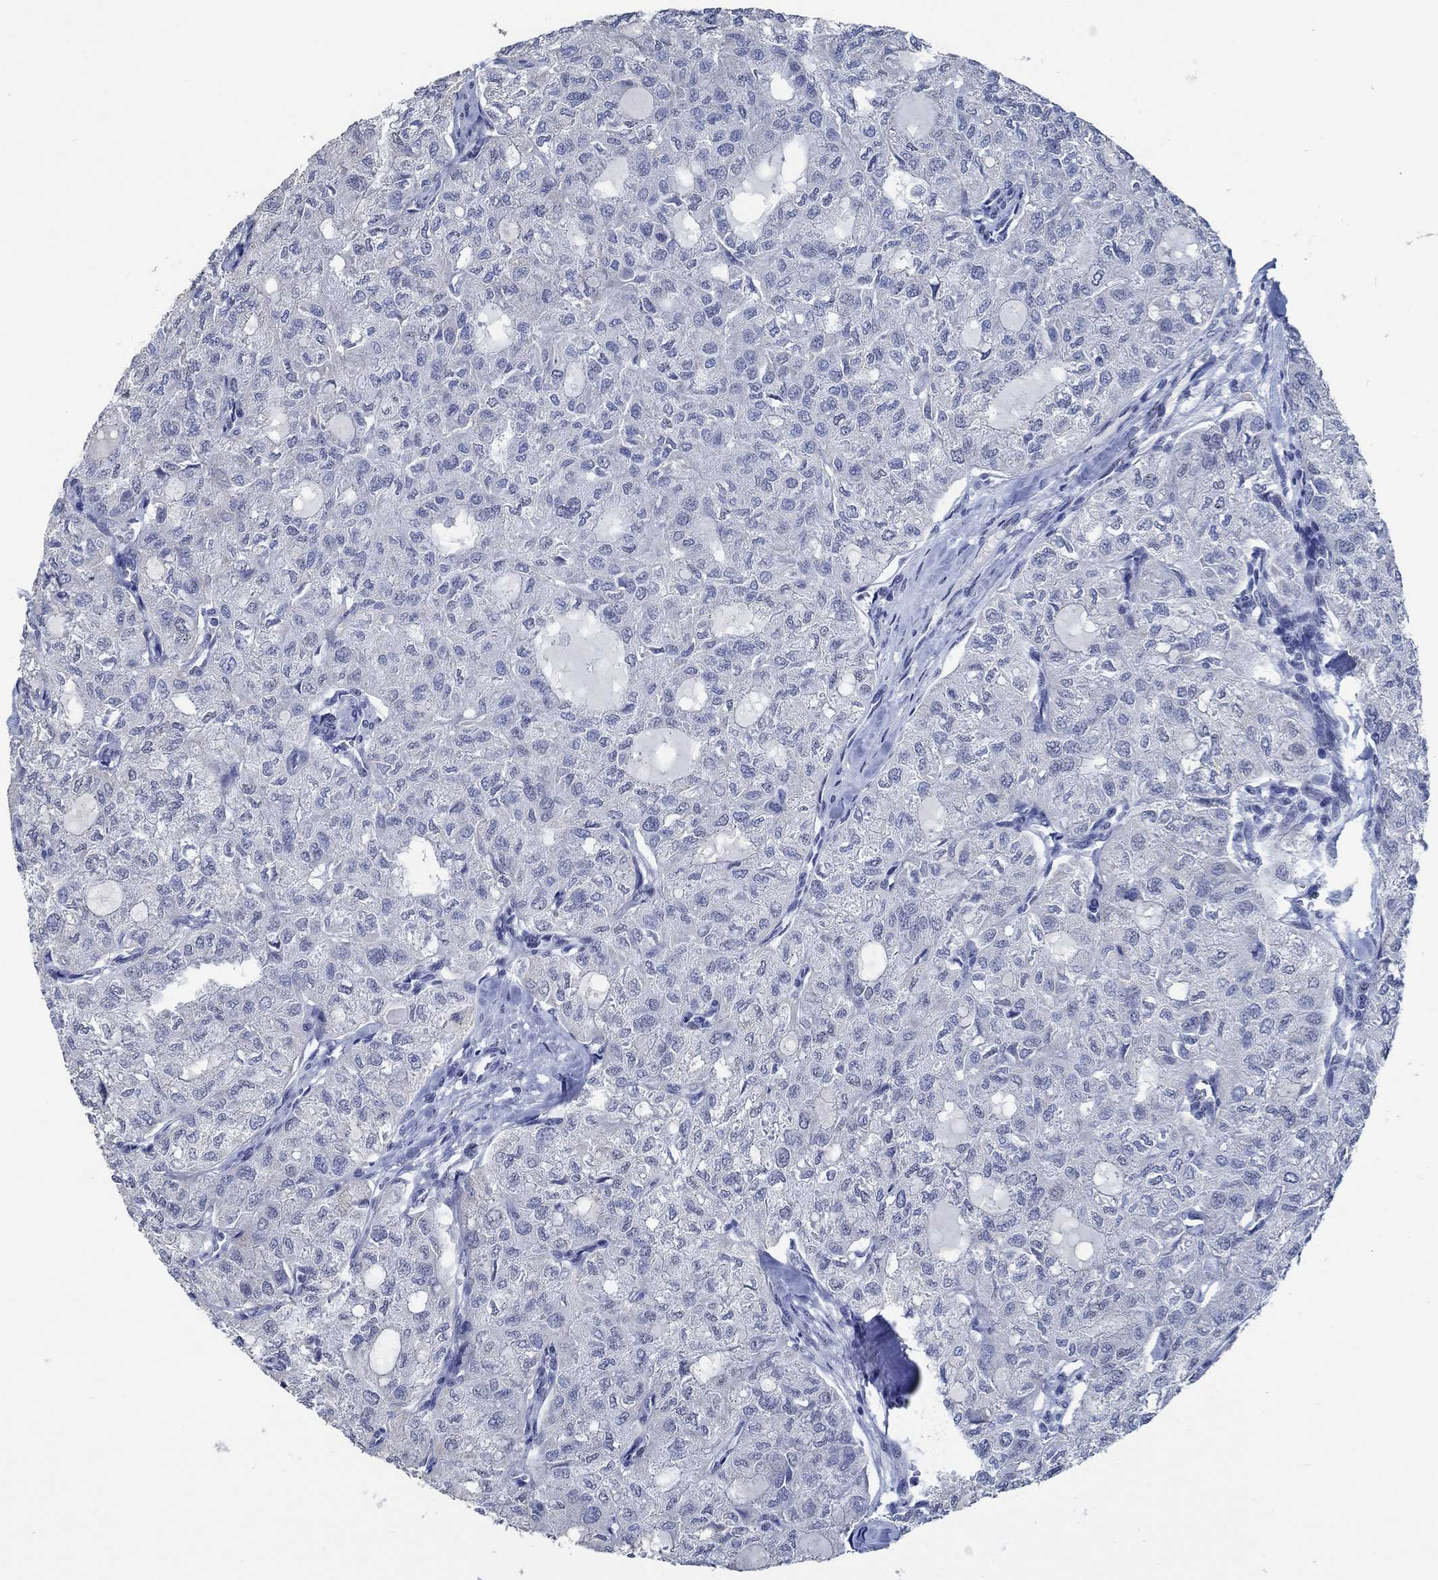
{"staining": {"intensity": "negative", "quantity": "none", "location": "none"}, "tissue": "thyroid cancer", "cell_type": "Tumor cells", "image_type": "cancer", "snomed": [{"axis": "morphology", "description": "Follicular adenoma carcinoma, NOS"}, {"axis": "topography", "description": "Thyroid gland"}], "caption": "High power microscopy micrograph of an immunohistochemistry (IHC) image of thyroid follicular adenoma carcinoma, revealing no significant expression in tumor cells.", "gene": "OBSCN", "patient": {"sex": "male", "age": 75}}